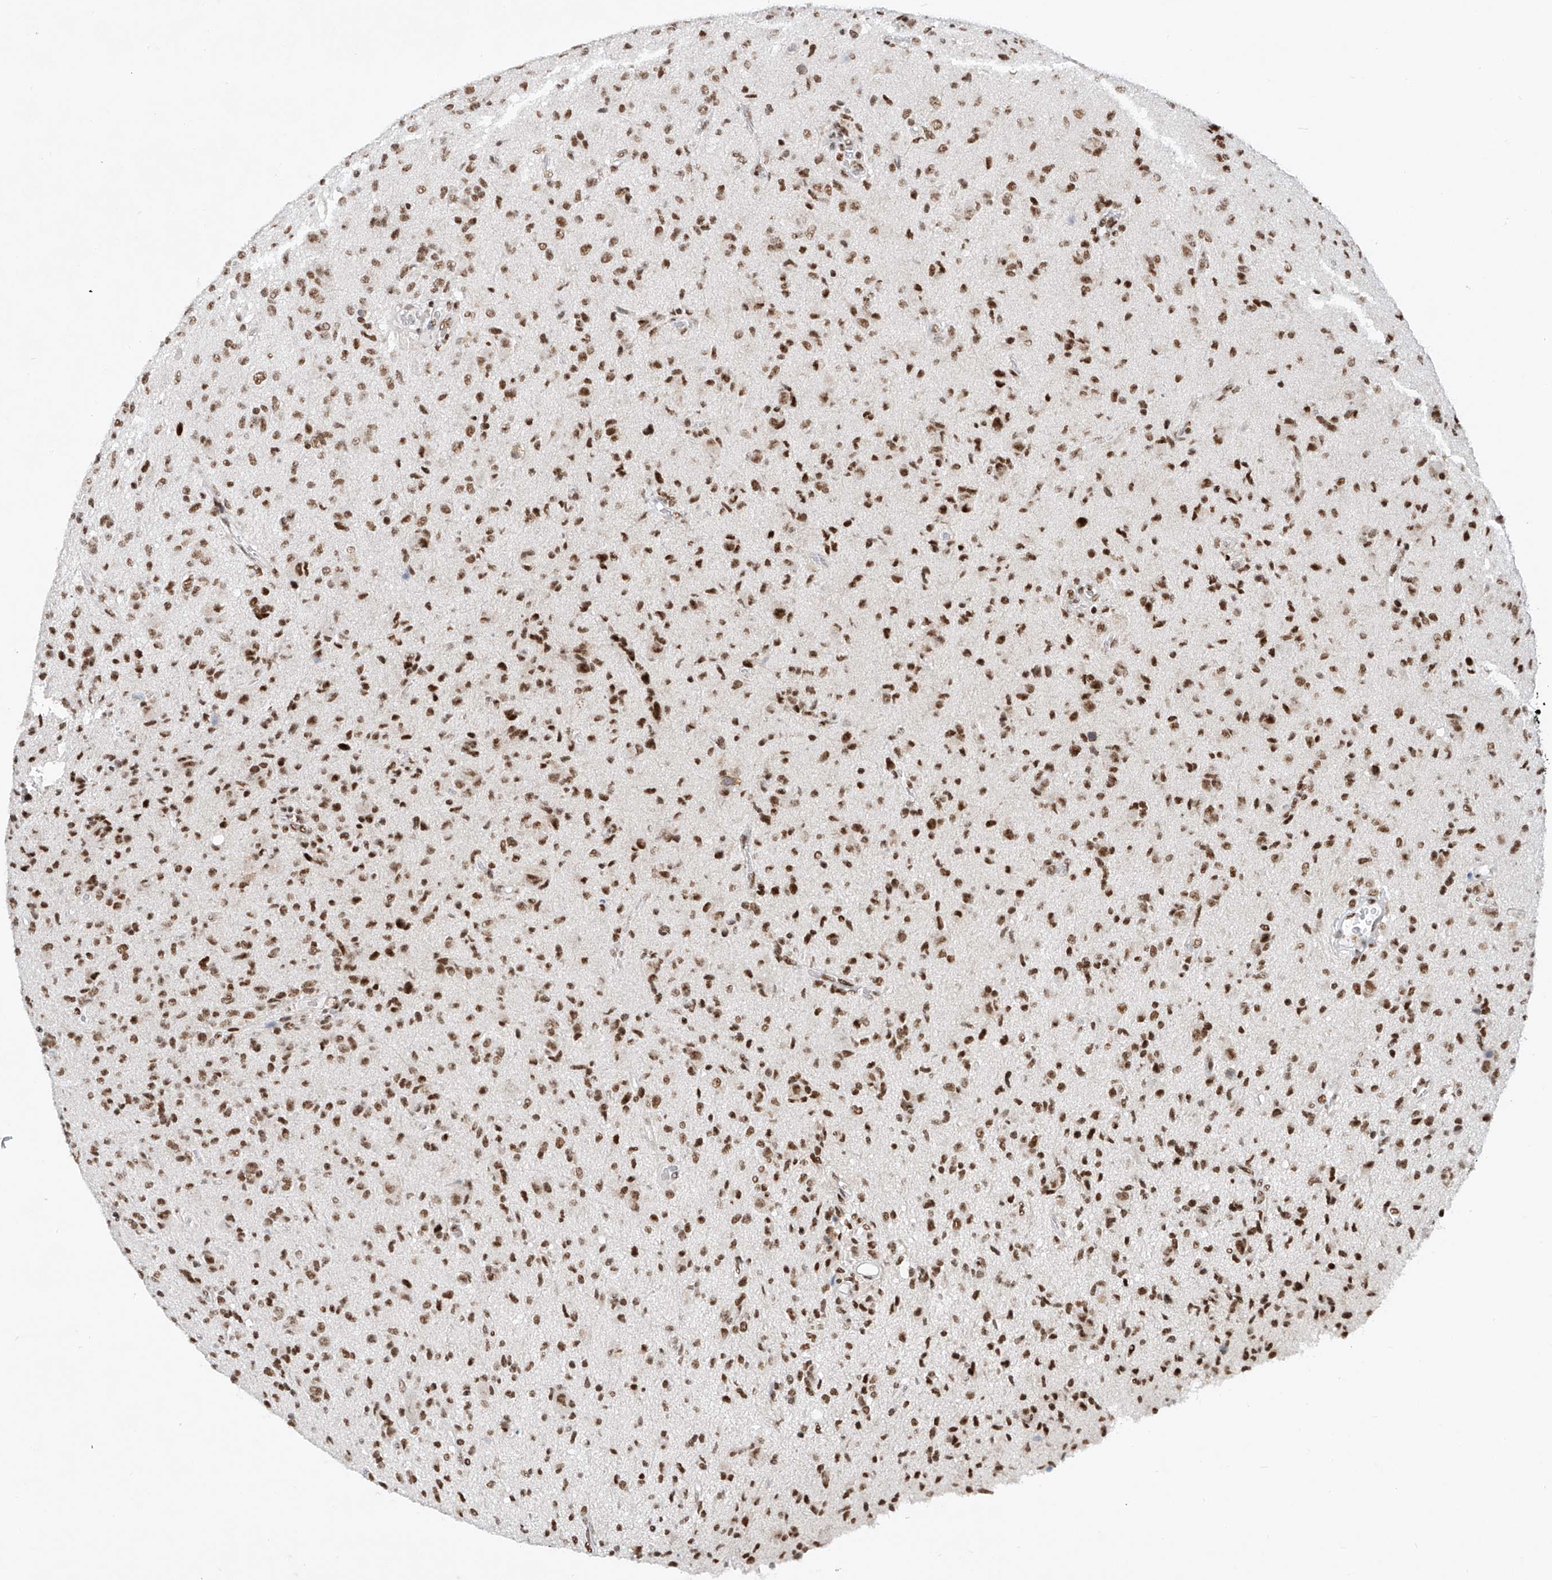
{"staining": {"intensity": "moderate", "quantity": ">75%", "location": "nuclear"}, "tissue": "glioma", "cell_type": "Tumor cells", "image_type": "cancer", "snomed": [{"axis": "morphology", "description": "Glioma, malignant, High grade"}, {"axis": "topography", "description": "Brain"}], "caption": "Immunohistochemistry image of malignant glioma (high-grade) stained for a protein (brown), which shows medium levels of moderate nuclear expression in approximately >75% of tumor cells.", "gene": "TAF4", "patient": {"sex": "female", "age": 57}}